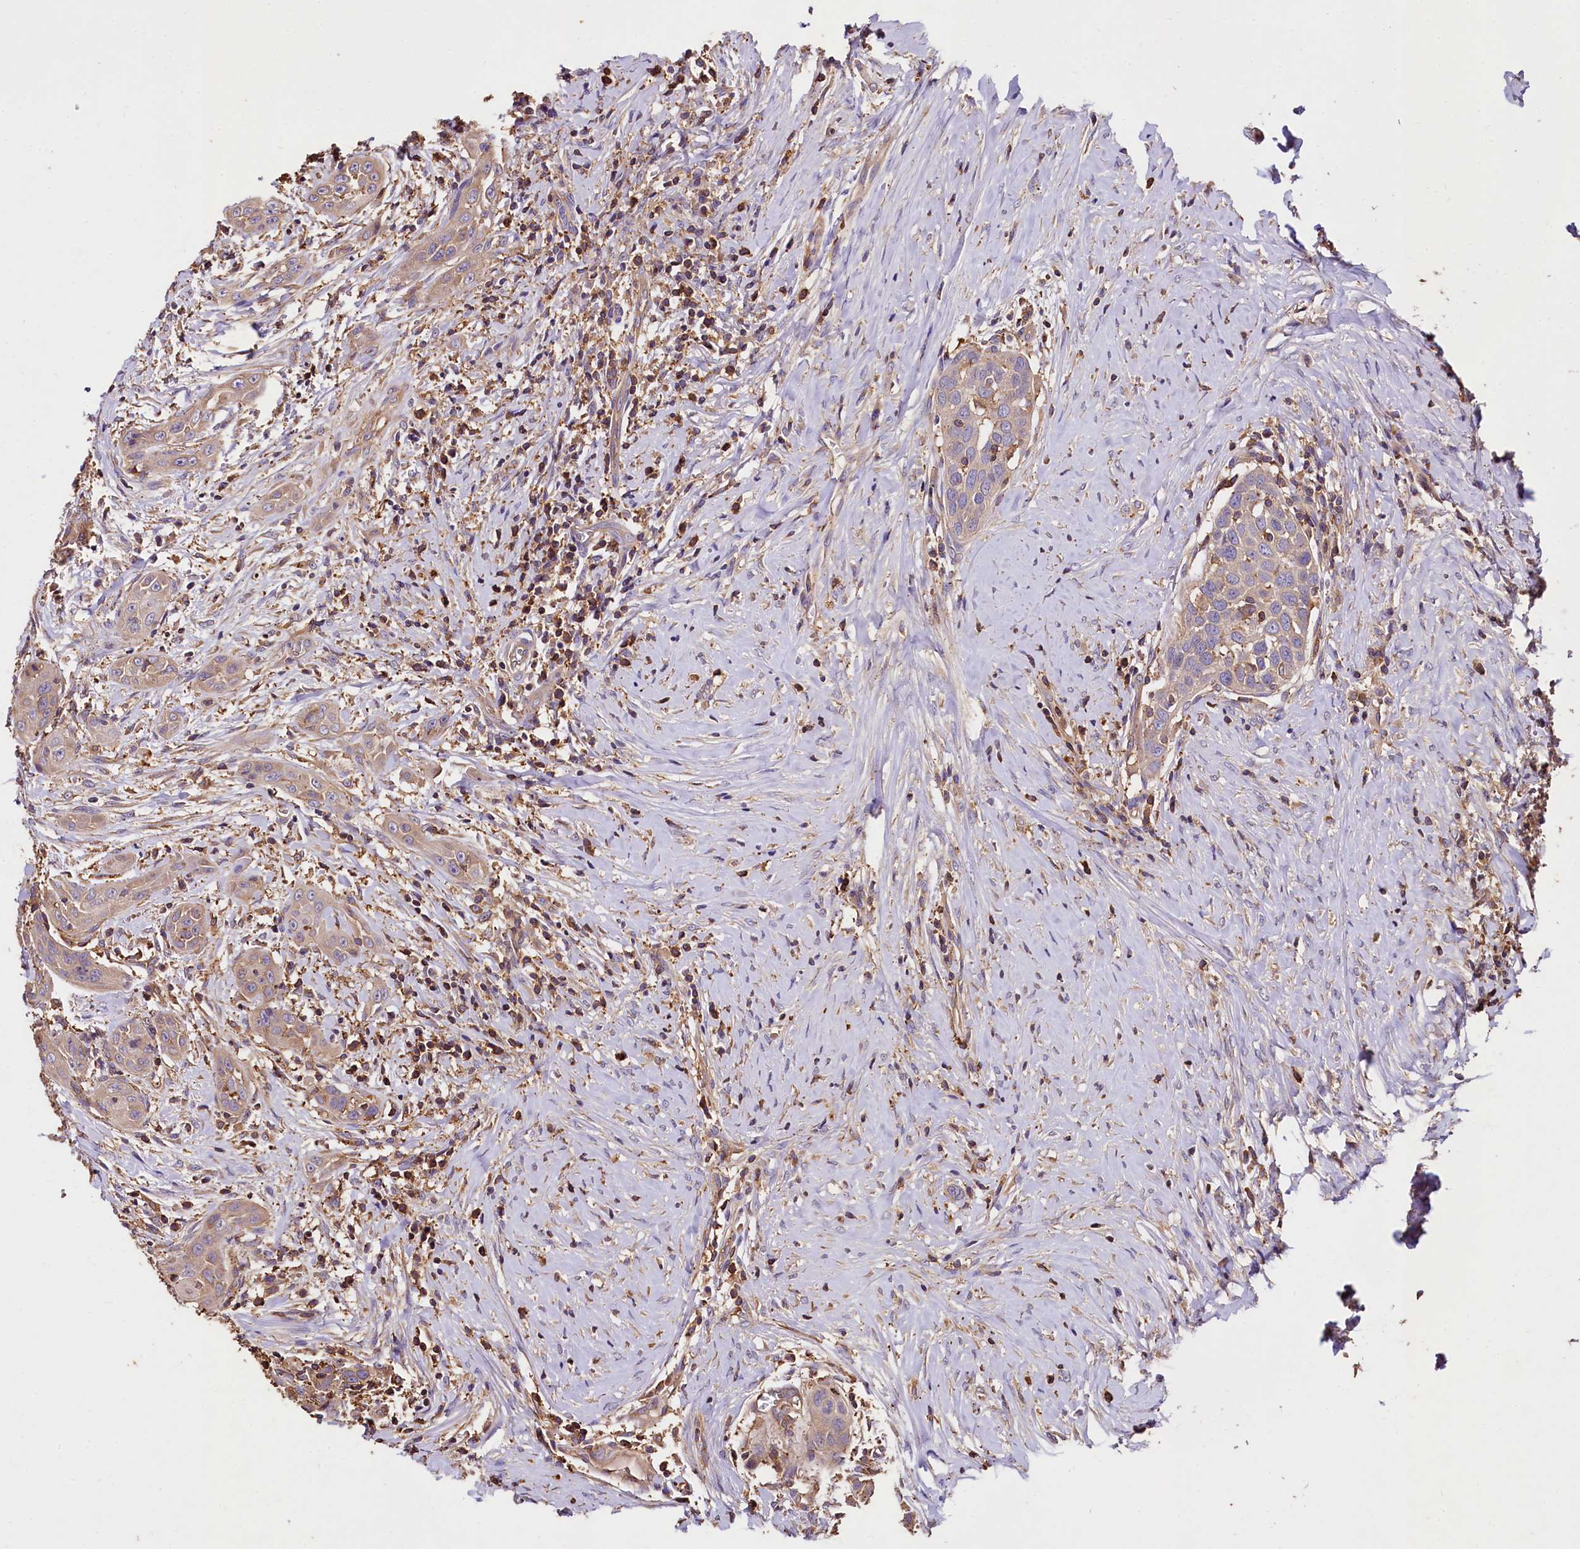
{"staining": {"intensity": "weak", "quantity": "25%-75%", "location": "cytoplasmic/membranous"}, "tissue": "head and neck cancer", "cell_type": "Tumor cells", "image_type": "cancer", "snomed": [{"axis": "morphology", "description": "Squamous cell carcinoma, NOS"}, {"axis": "topography", "description": "Oral tissue"}, {"axis": "topography", "description": "Head-Neck"}], "caption": "Immunohistochemical staining of head and neck cancer (squamous cell carcinoma) demonstrates low levels of weak cytoplasmic/membranous protein positivity in approximately 25%-75% of tumor cells.", "gene": "RARS2", "patient": {"sex": "female", "age": 50}}